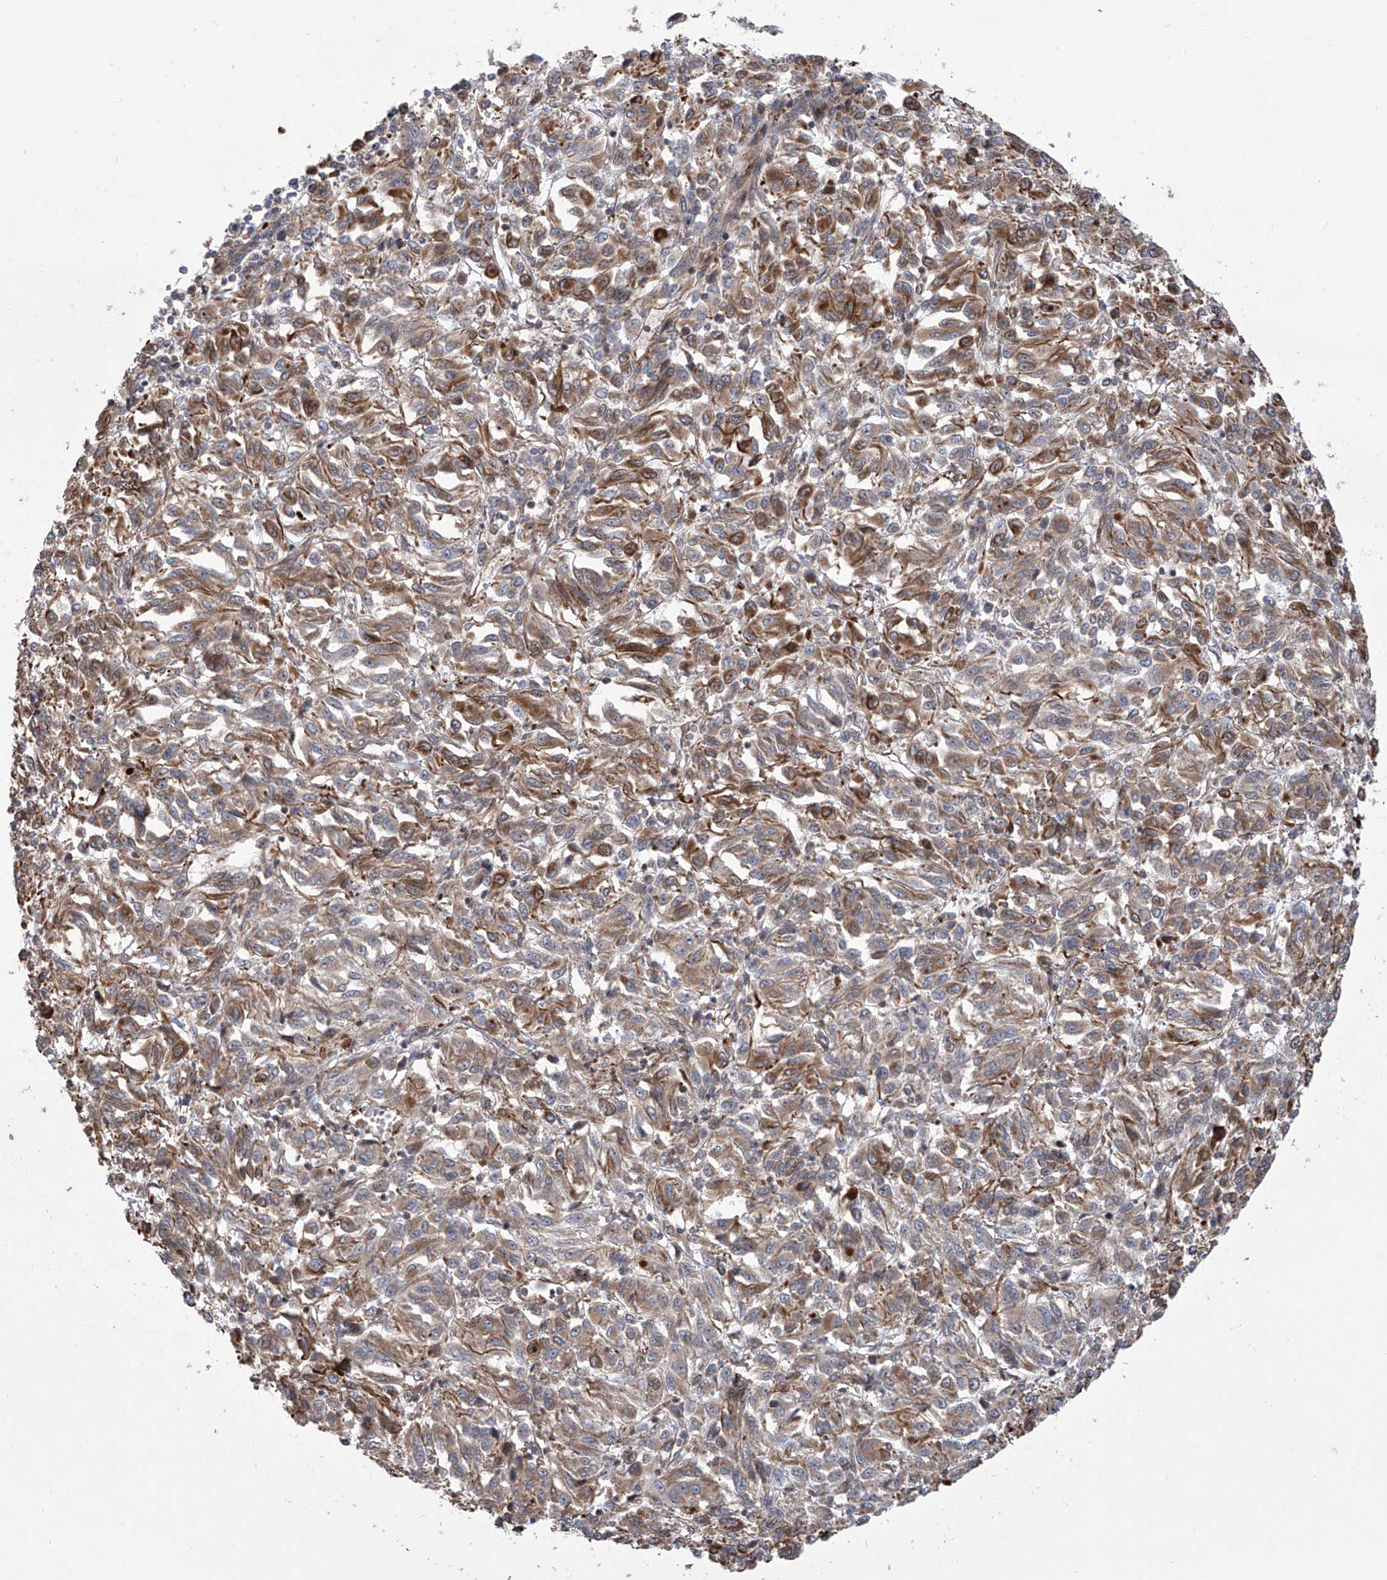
{"staining": {"intensity": "moderate", "quantity": "25%-75%", "location": "cytoplasmic/membranous"}, "tissue": "melanoma", "cell_type": "Tumor cells", "image_type": "cancer", "snomed": [{"axis": "morphology", "description": "Malignant melanoma, Metastatic site"}, {"axis": "topography", "description": "Lung"}], "caption": "This is a photomicrograph of immunohistochemistry (IHC) staining of melanoma, which shows moderate positivity in the cytoplasmic/membranous of tumor cells.", "gene": "APAF1", "patient": {"sex": "male", "age": 64}}